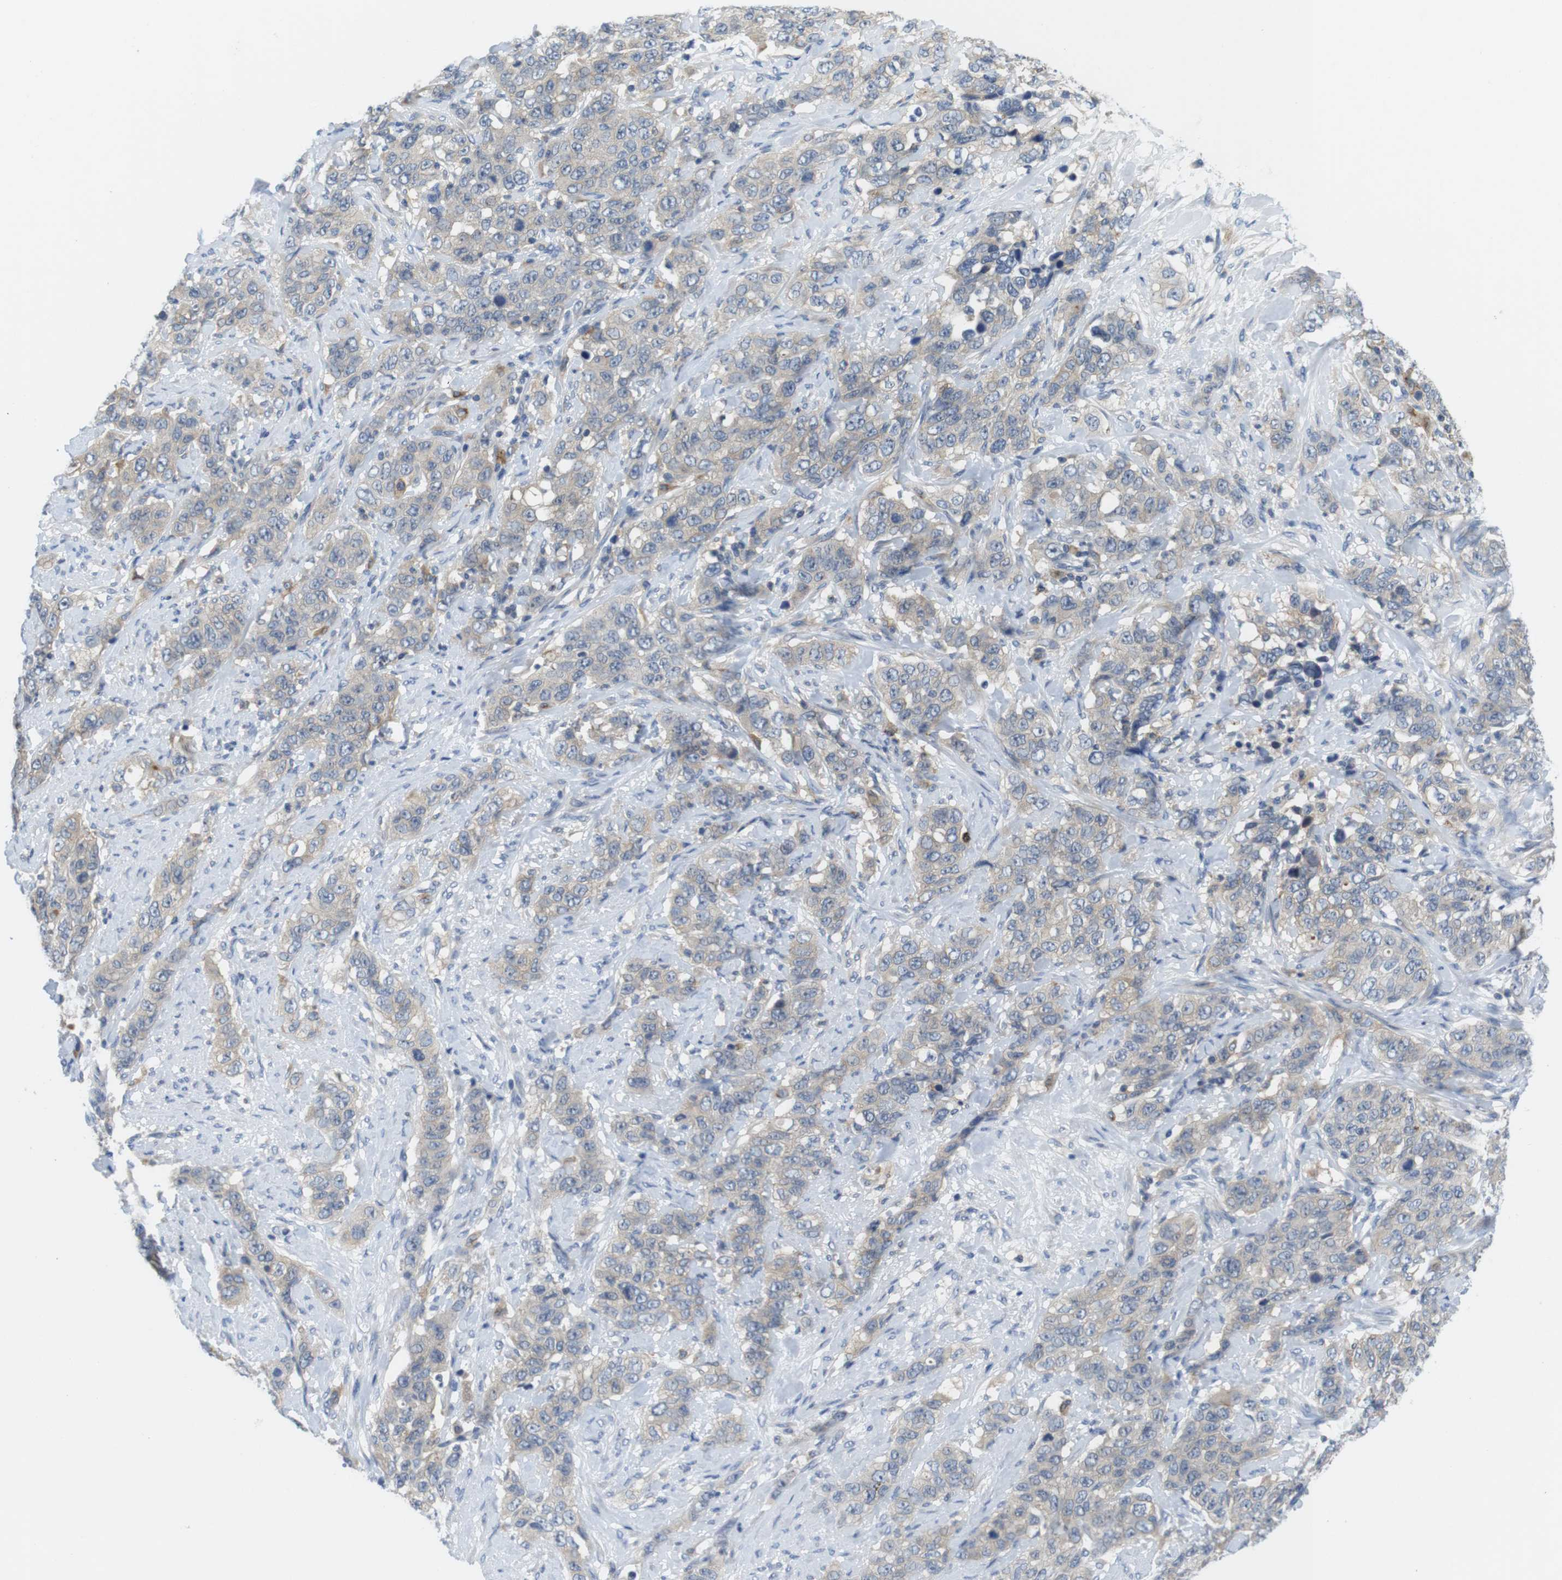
{"staining": {"intensity": "weak", "quantity": ">75%", "location": "cytoplasmic/membranous"}, "tissue": "stomach cancer", "cell_type": "Tumor cells", "image_type": "cancer", "snomed": [{"axis": "morphology", "description": "Adenocarcinoma, NOS"}, {"axis": "topography", "description": "Stomach"}], "caption": "Tumor cells display low levels of weak cytoplasmic/membranous expression in about >75% of cells in human adenocarcinoma (stomach).", "gene": "CNGA2", "patient": {"sex": "male", "age": 48}}